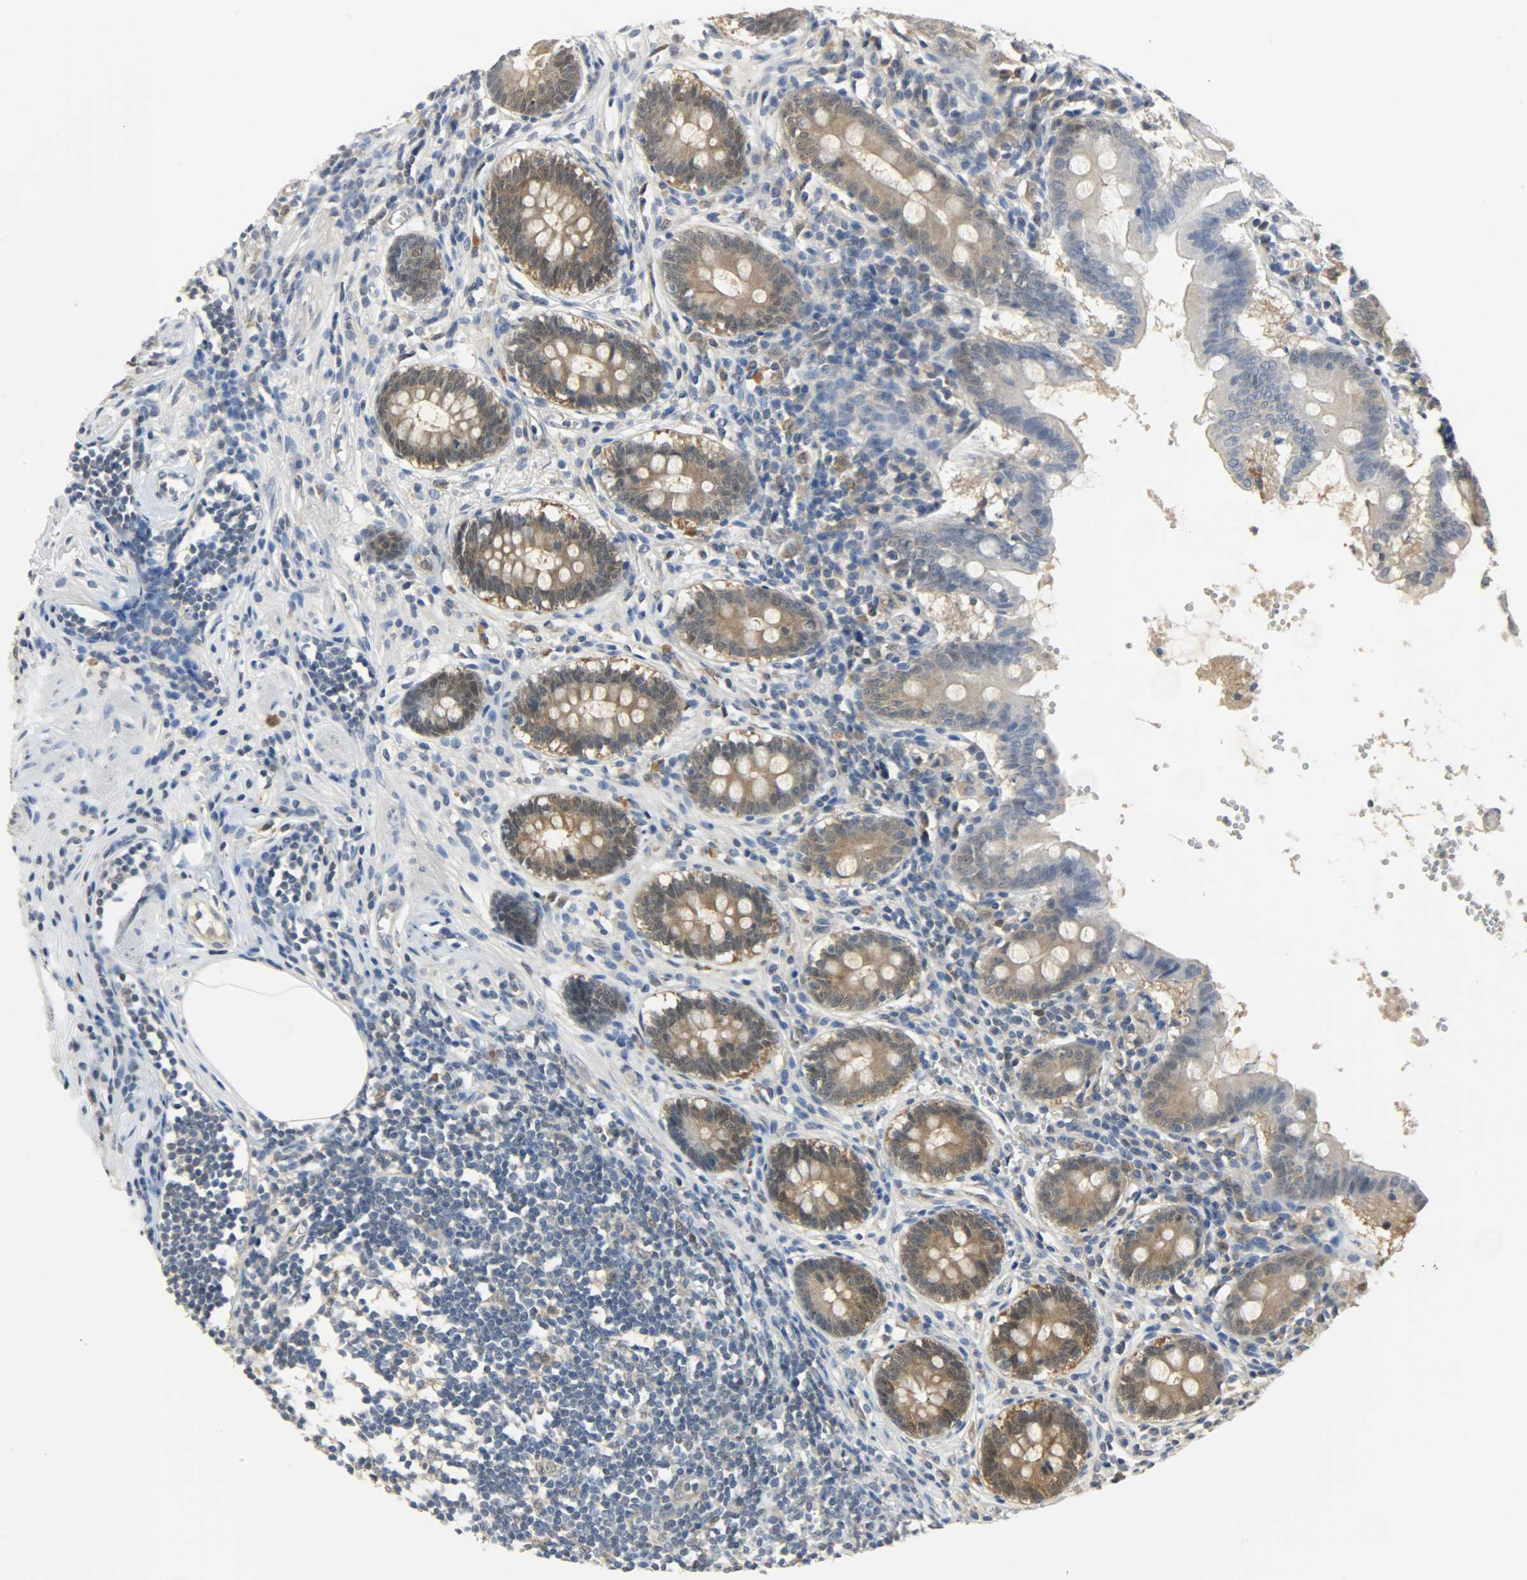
{"staining": {"intensity": "moderate", "quantity": ">75%", "location": "cytoplasmic/membranous,nuclear"}, "tissue": "appendix", "cell_type": "Glandular cells", "image_type": "normal", "snomed": [{"axis": "morphology", "description": "Normal tissue, NOS"}, {"axis": "topography", "description": "Appendix"}], "caption": "Protein staining reveals moderate cytoplasmic/membranous,nuclear expression in approximately >75% of glandular cells in benign appendix.", "gene": "EIF4EBP1", "patient": {"sex": "female", "age": 50}}